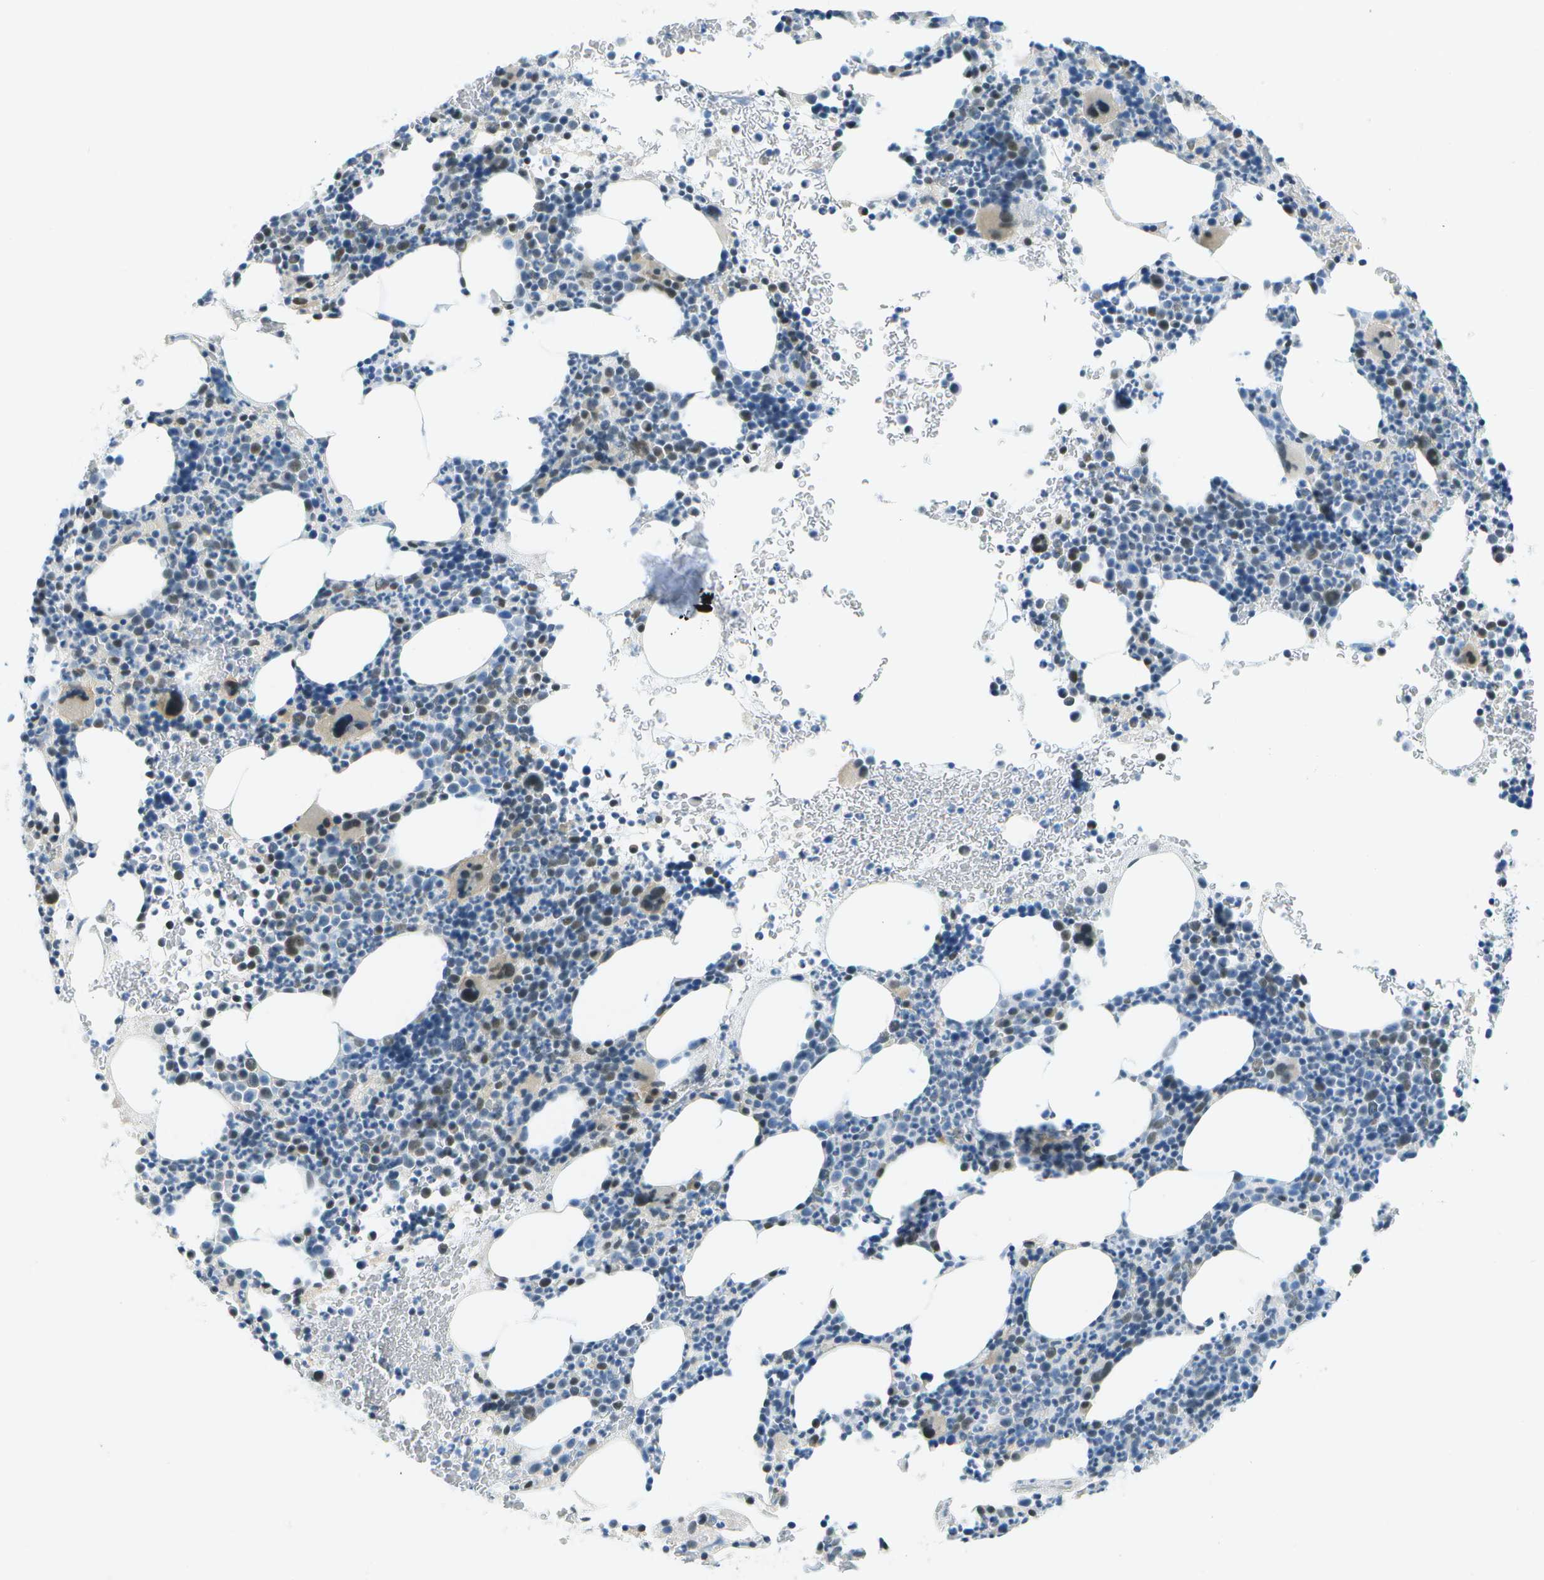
{"staining": {"intensity": "moderate", "quantity": "25%-75%", "location": "nuclear"}, "tissue": "bone marrow", "cell_type": "Hematopoietic cells", "image_type": "normal", "snomed": [{"axis": "morphology", "description": "Normal tissue, NOS"}, {"axis": "morphology", "description": "Inflammation, NOS"}, {"axis": "topography", "description": "Bone marrow"}], "caption": "An image of bone marrow stained for a protein shows moderate nuclear brown staining in hematopoietic cells. (DAB (3,3'-diaminobenzidine) = brown stain, brightfield microscopy at high magnification).", "gene": "NEK11", "patient": {"sex": "male", "age": 73}}